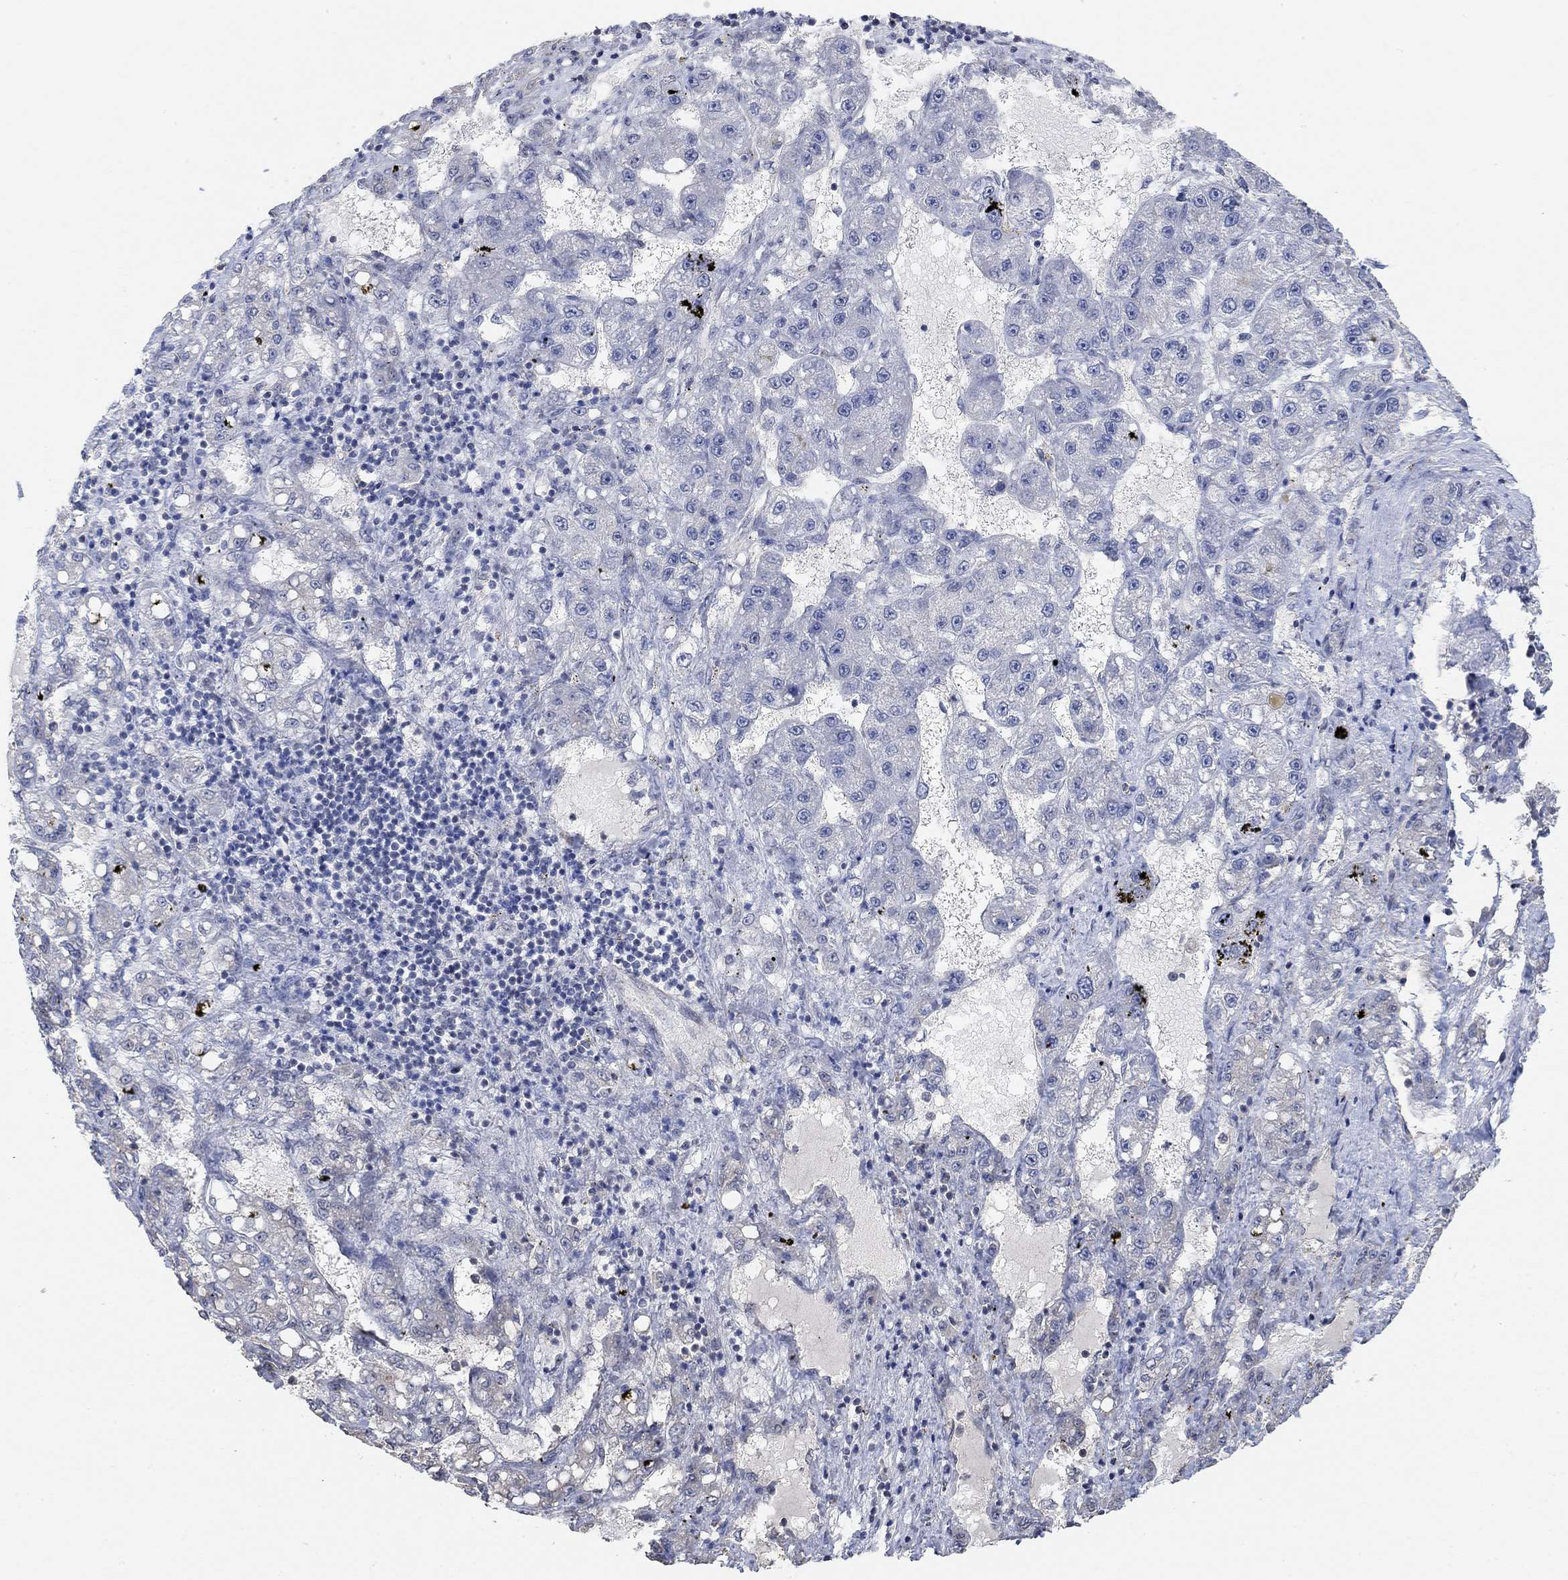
{"staining": {"intensity": "negative", "quantity": "none", "location": "none"}, "tissue": "liver cancer", "cell_type": "Tumor cells", "image_type": "cancer", "snomed": [{"axis": "morphology", "description": "Carcinoma, Hepatocellular, NOS"}, {"axis": "topography", "description": "Liver"}], "caption": "An IHC image of liver hepatocellular carcinoma is shown. There is no staining in tumor cells of liver hepatocellular carcinoma.", "gene": "UNC5B", "patient": {"sex": "female", "age": 65}}